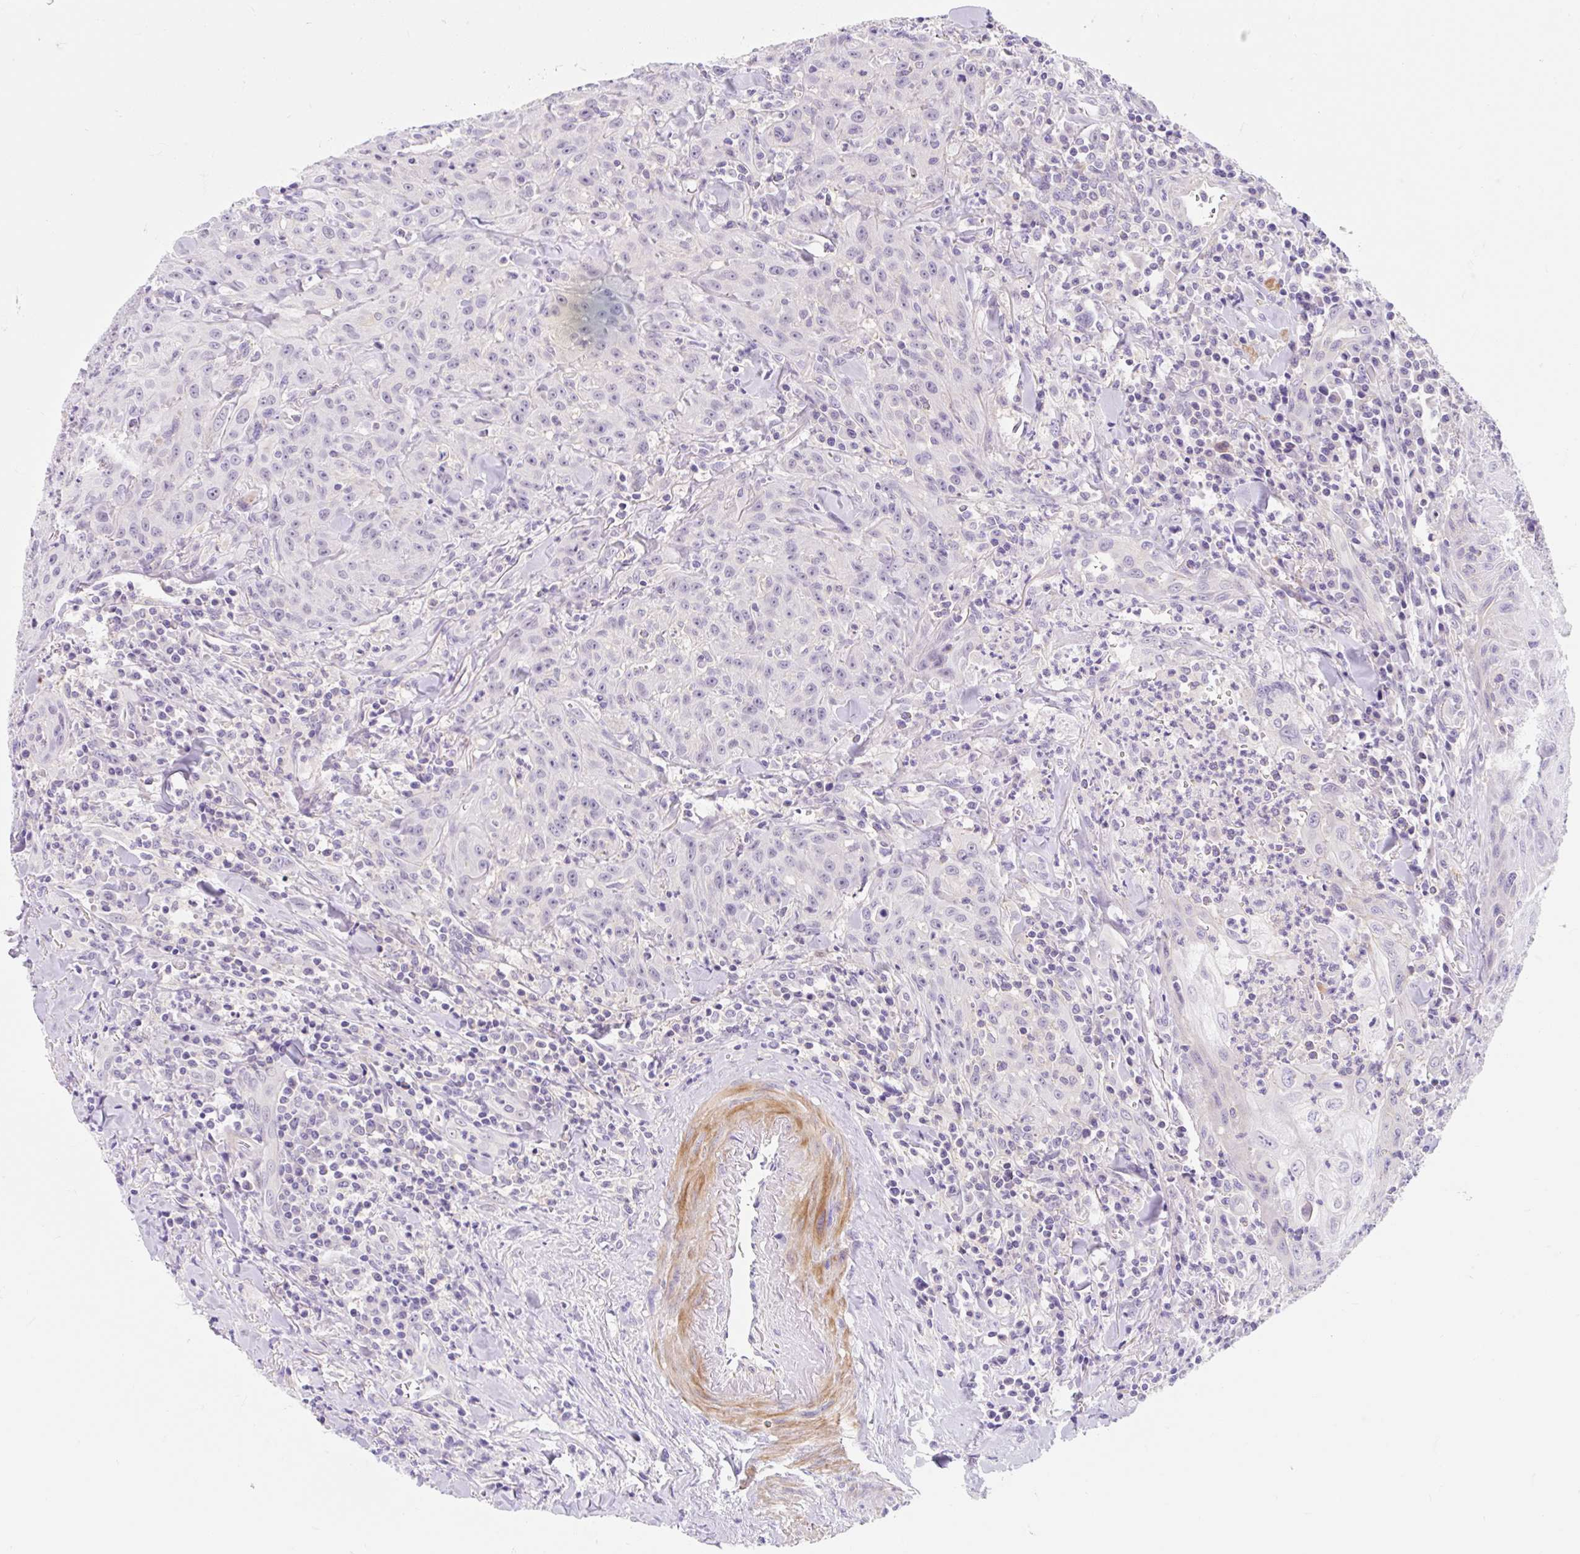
{"staining": {"intensity": "negative", "quantity": "none", "location": "none"}, "tissue": "head and neck cancer", "cell_type": "Tumor cells", "image_type": "cancer", "snomed": [{"axis": "morphology", "description": "Normal tissue, NOS"}, {"axis": "morphology", "description": "Squamous cell carcinoma, NOS"}, {"axis": "topography", "description": "Oral tissue"}, {"axis": "topography", "description": "Head-Neck"}], "caption": "Immunohistochemistry micrograph of human head and neck squamous cell carcinoma stained for a protein (brown), which displays no expression in tumor cells. (DAB (3,3'-diaminobenzidine) immunohistochemistry visualized using brightfield microscopy, high magnification).", "gene": "SLC28A1", "patient": {"sex": "female", "age": 70}}